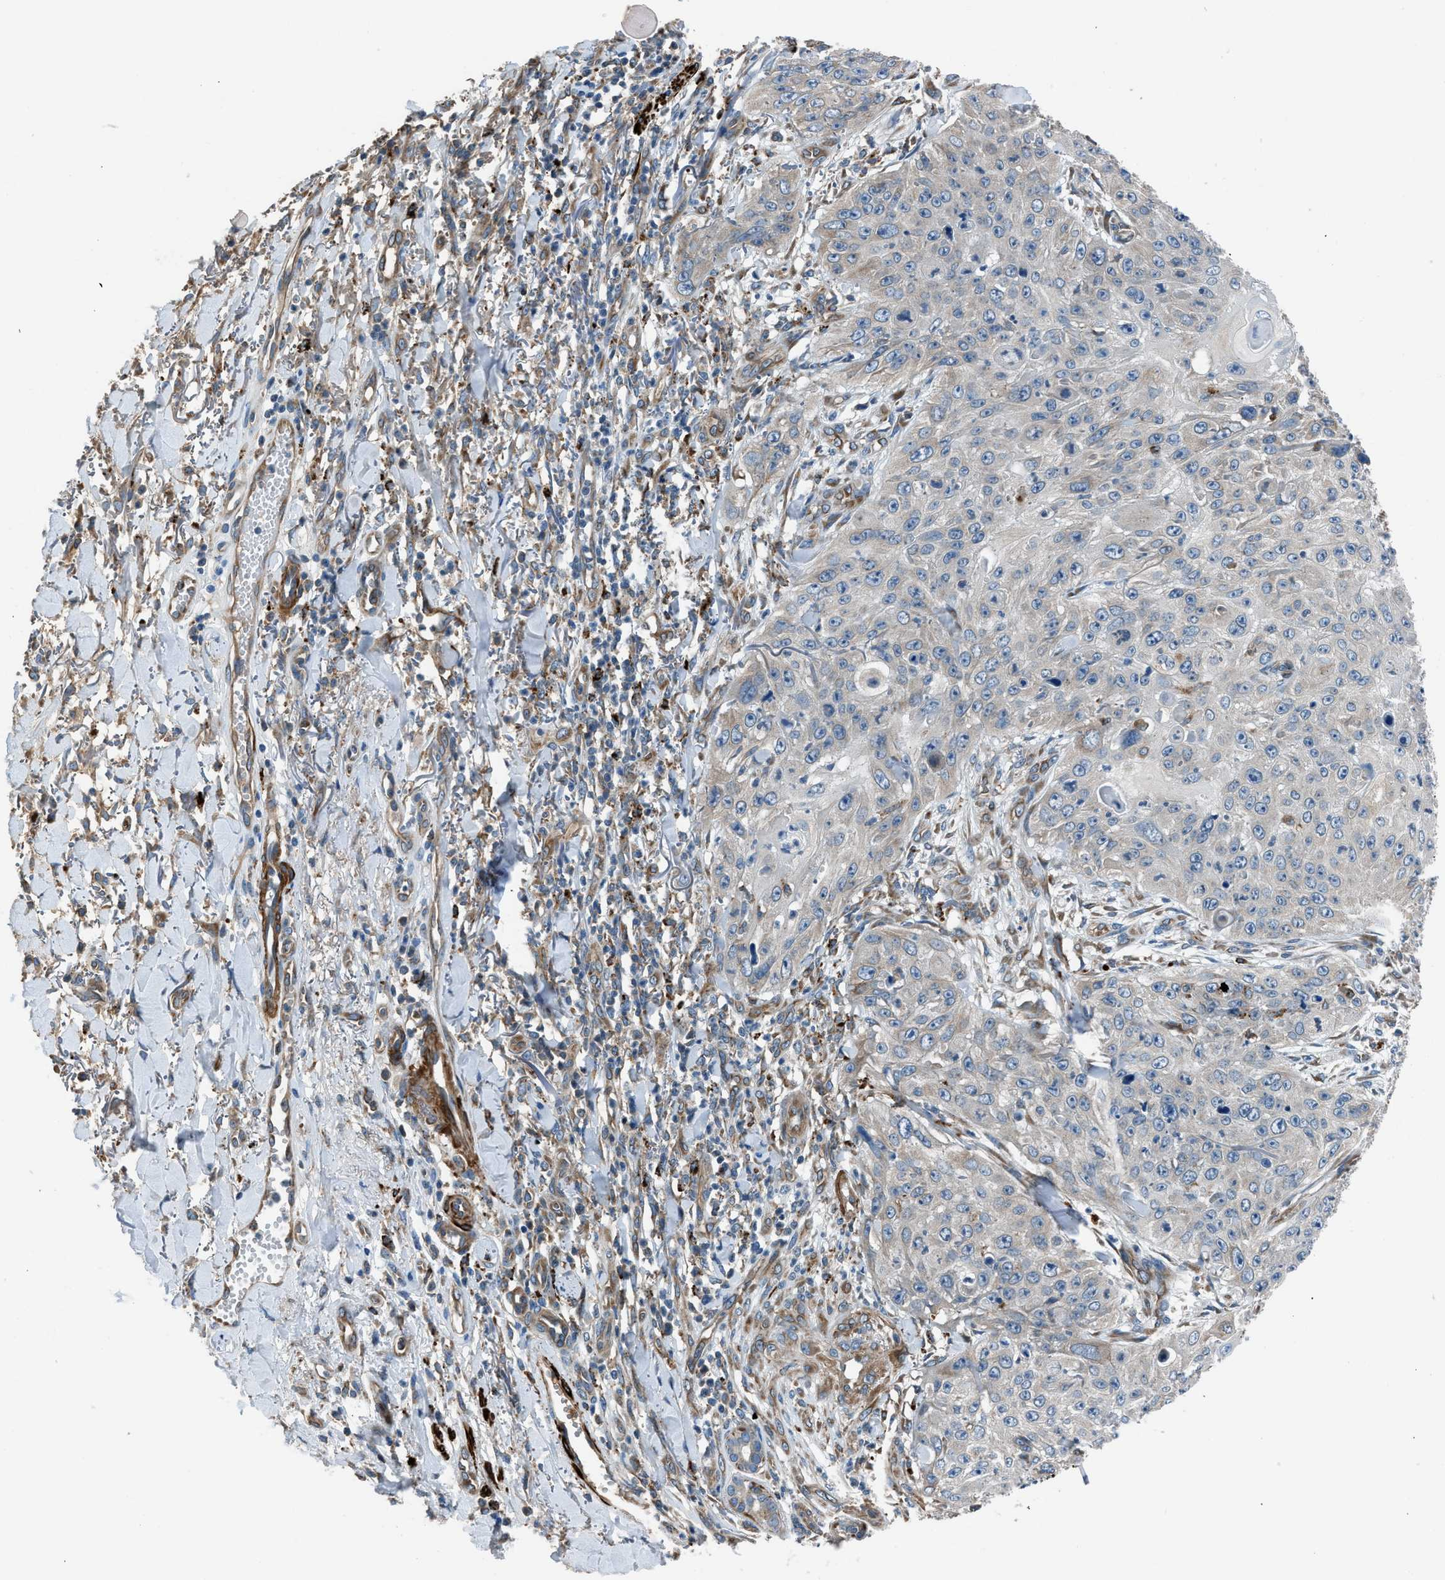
{"staining": {"intensity": "negative", "quantity": "none", "location": "none"}, "tissue": "skin cancer", "cell_type": "Tumor cells", "image_type": "cancer", "snomed": [{"axis": "morphology", "description": "Squamous cell carcinoma, NOS"}, {"axis": "topography", "description": "Skin"}], "caption": "IHC histopathology image of neoplastic tissue: human squamous cell carcinoma (skin) stained with DAB reveals no significant protein expression in tumor cells.", "gene": "LMBR1", "patient": {"sex": "female", "age": 80}}